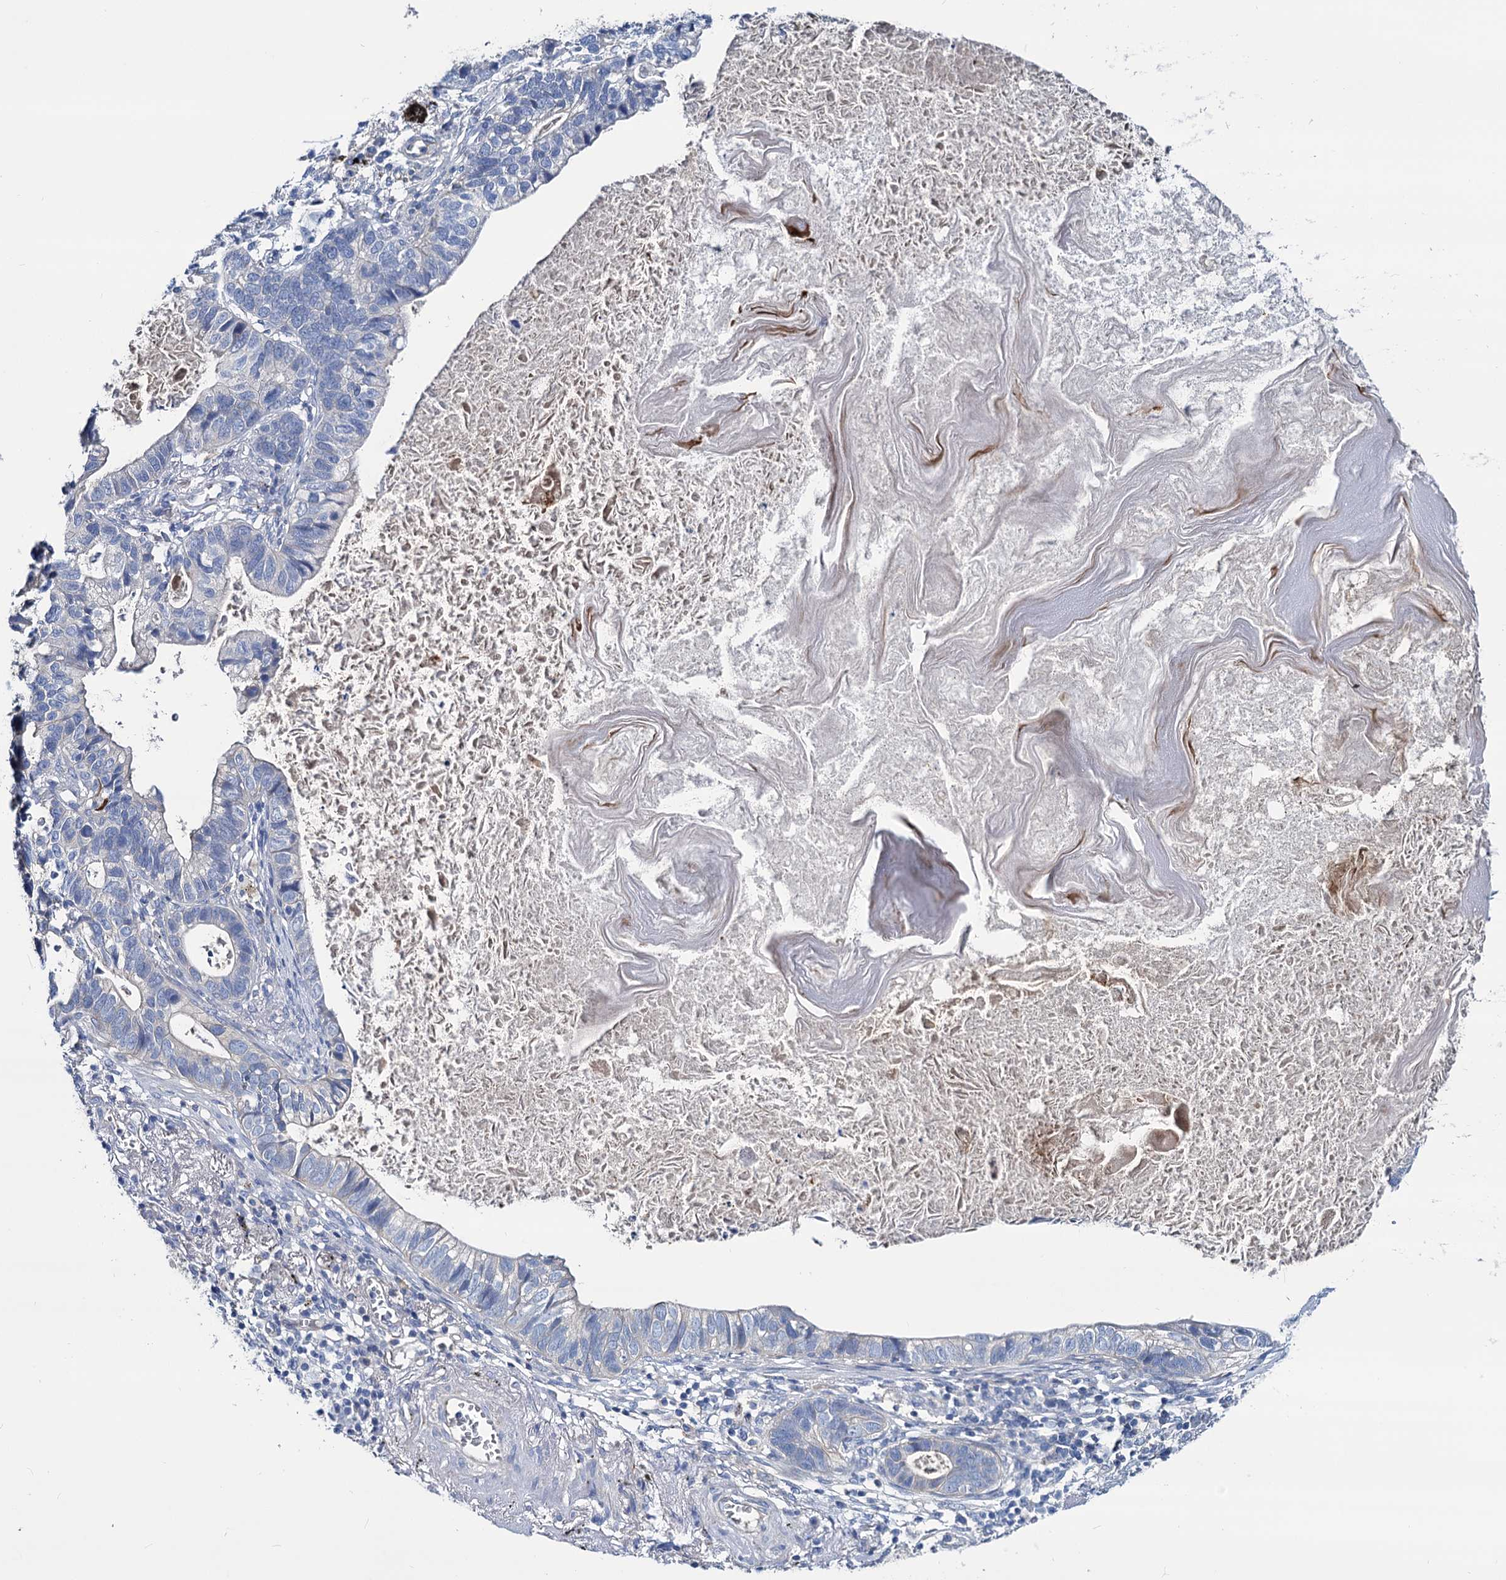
{"staining": {"intensity": "negative", "quantity": "none", "location": "none"}, "tissue": "lung cancer", "cell_type": "Tumor cells", "image_type": "cancer", "snomed": [{"axis": "morphology", "description": "Adenocarcinoma, NOS"}, {"axis": "topography", "description": "Lung"}], "caption": "Immunohistochemistry (IHC) of lung adenocarcinoma demonstrates no positivity in tumor cells.", "gene": "DYDC2", "patient": {"sex": "male", "age": 67}}